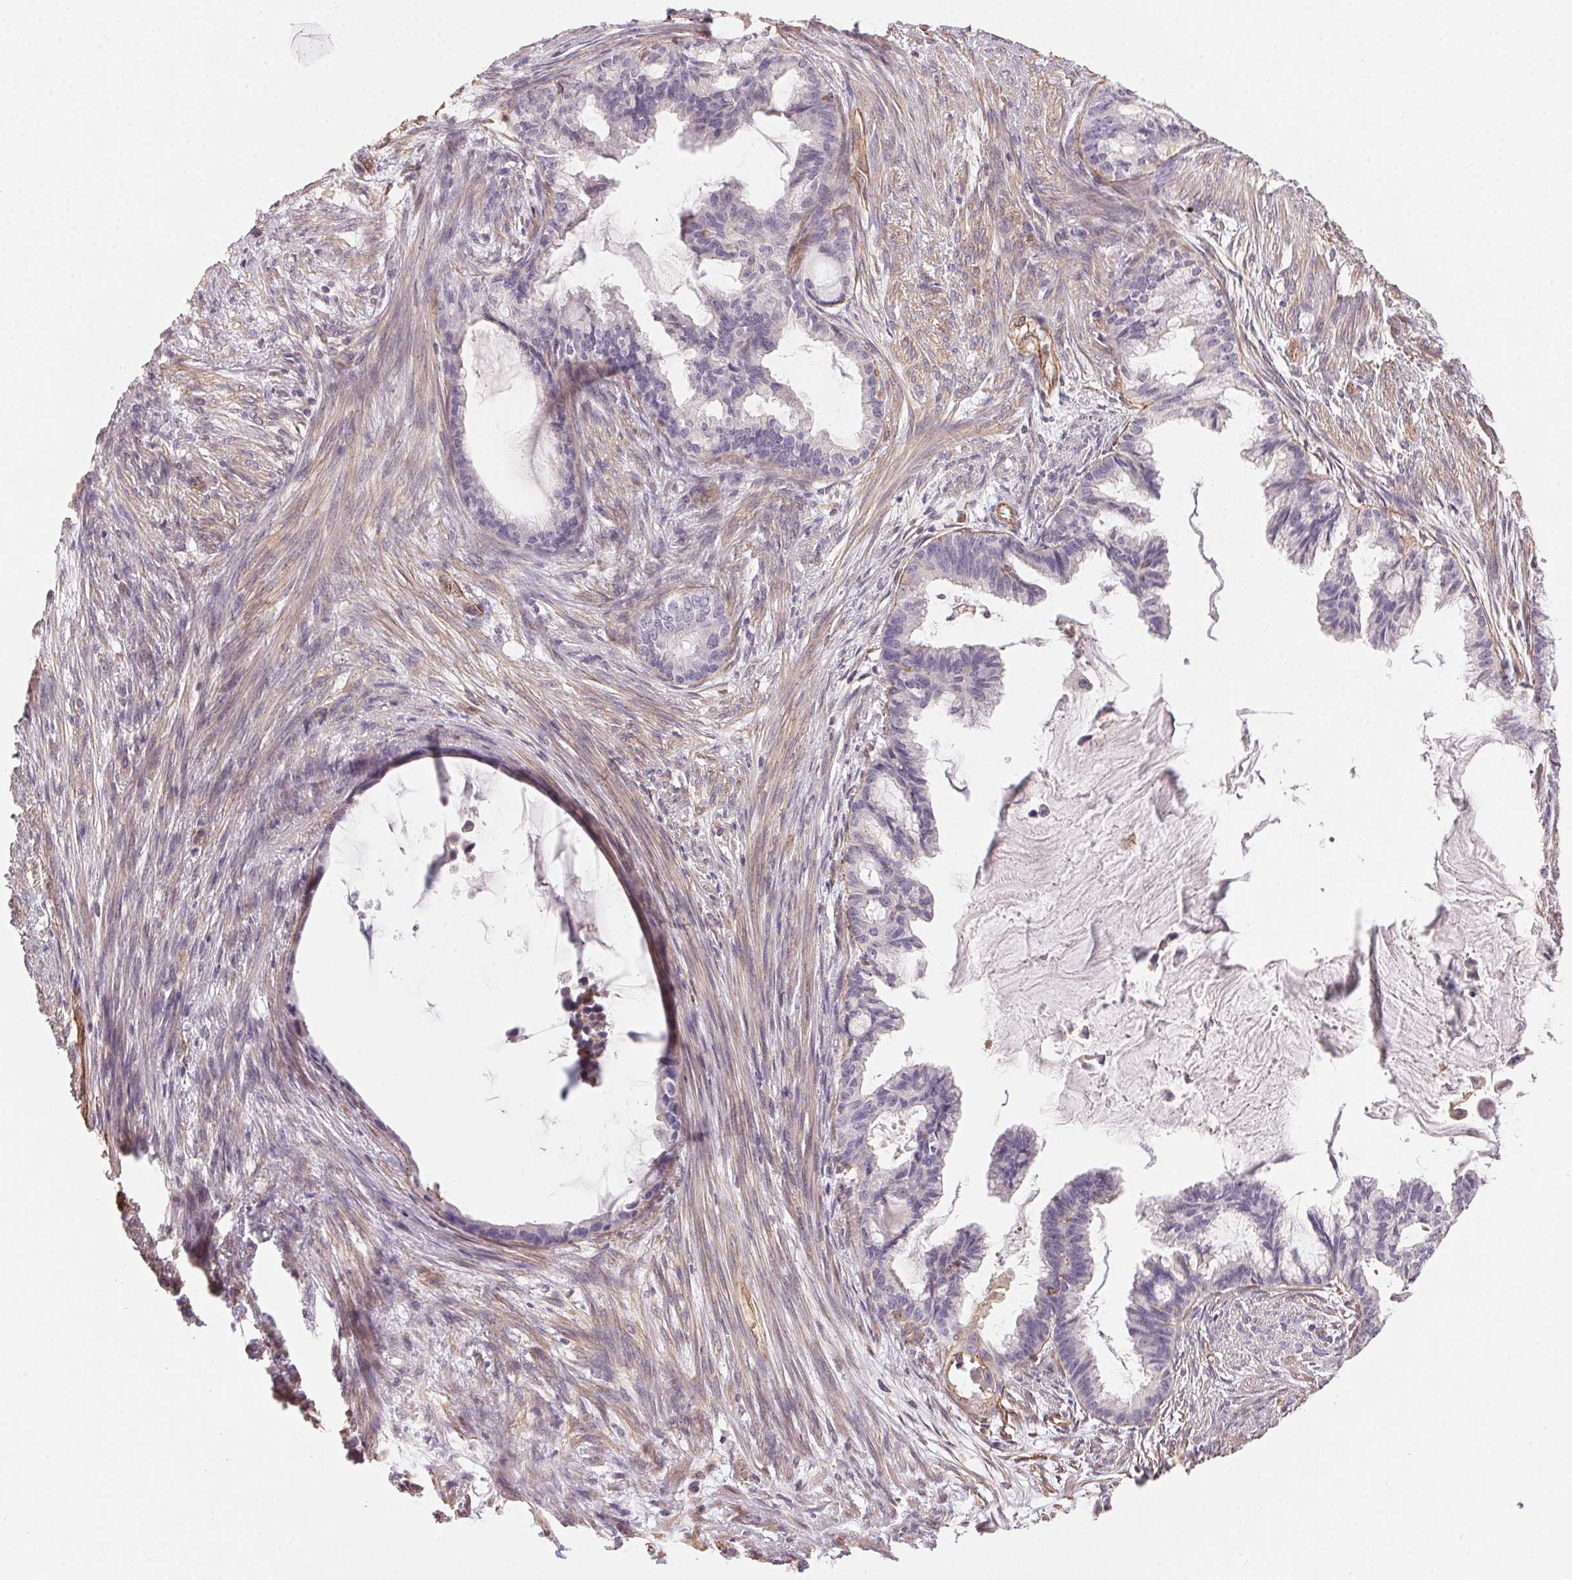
{"staining": {"intensity": "negative", "quantity": "none", "location": "none"}, "tissue": "endometrial cancer", "cell_type": "Tumor cells", "image_type": "cancer", "snomed": [{"axis": "morphology", "description": "Adenocarcinoma, NOS"}, {"axis": "topography", "description": "Endometrium"}], "caption": "This is a histopathology image of immunohistochemistry (IHC) staining of adenocarcinoma (endometrial), which shows no staining in tumor cells.", "gene": "PLA2G4F", "patient": {"sex": "female", "age": 86}}